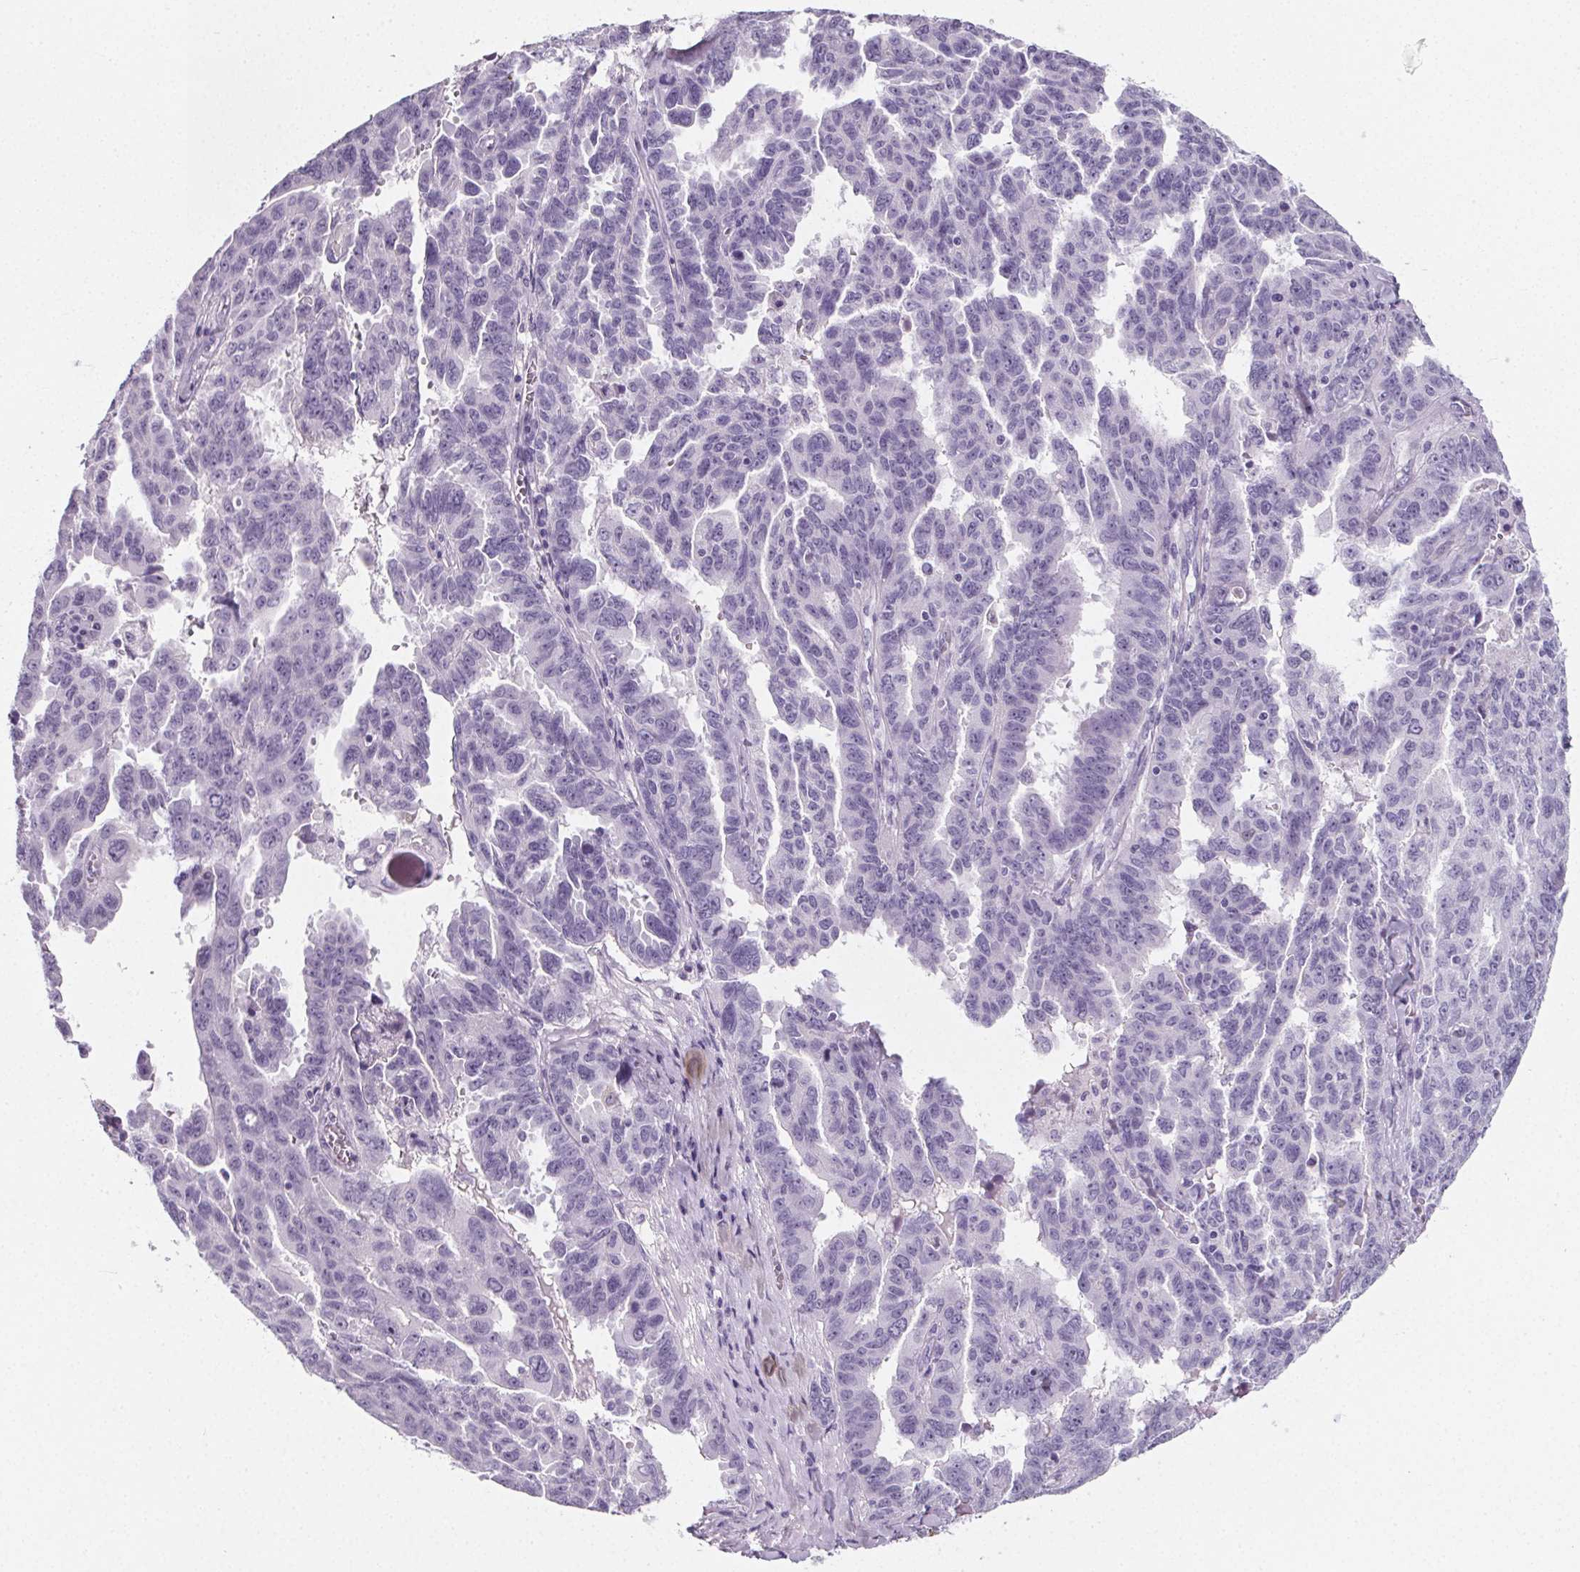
{"staining": {"intensity": "negative", "quantity": "none", "location": "none"}, "tissue": "ovarian cancer", "cell_type": "Tumor cells", "image_type": "cancer", "snomed": [{"axis": "morphology", "description": "Adenocarcinoma, NOS"}, {"axis": "morphology", "description": "Carcinoma, endometroid"}, {"axis": "topography", "description": "Ovary"}], "caption": "This micrograph is of ovarian adenocarcinoma stained with immunohistochemistry to label a protein in brown with the nuclei are counter-stained blue. There is no staining in tumor cells.", "gene": "ADRB1", "patient": {"sex": "female", "age": 72}}